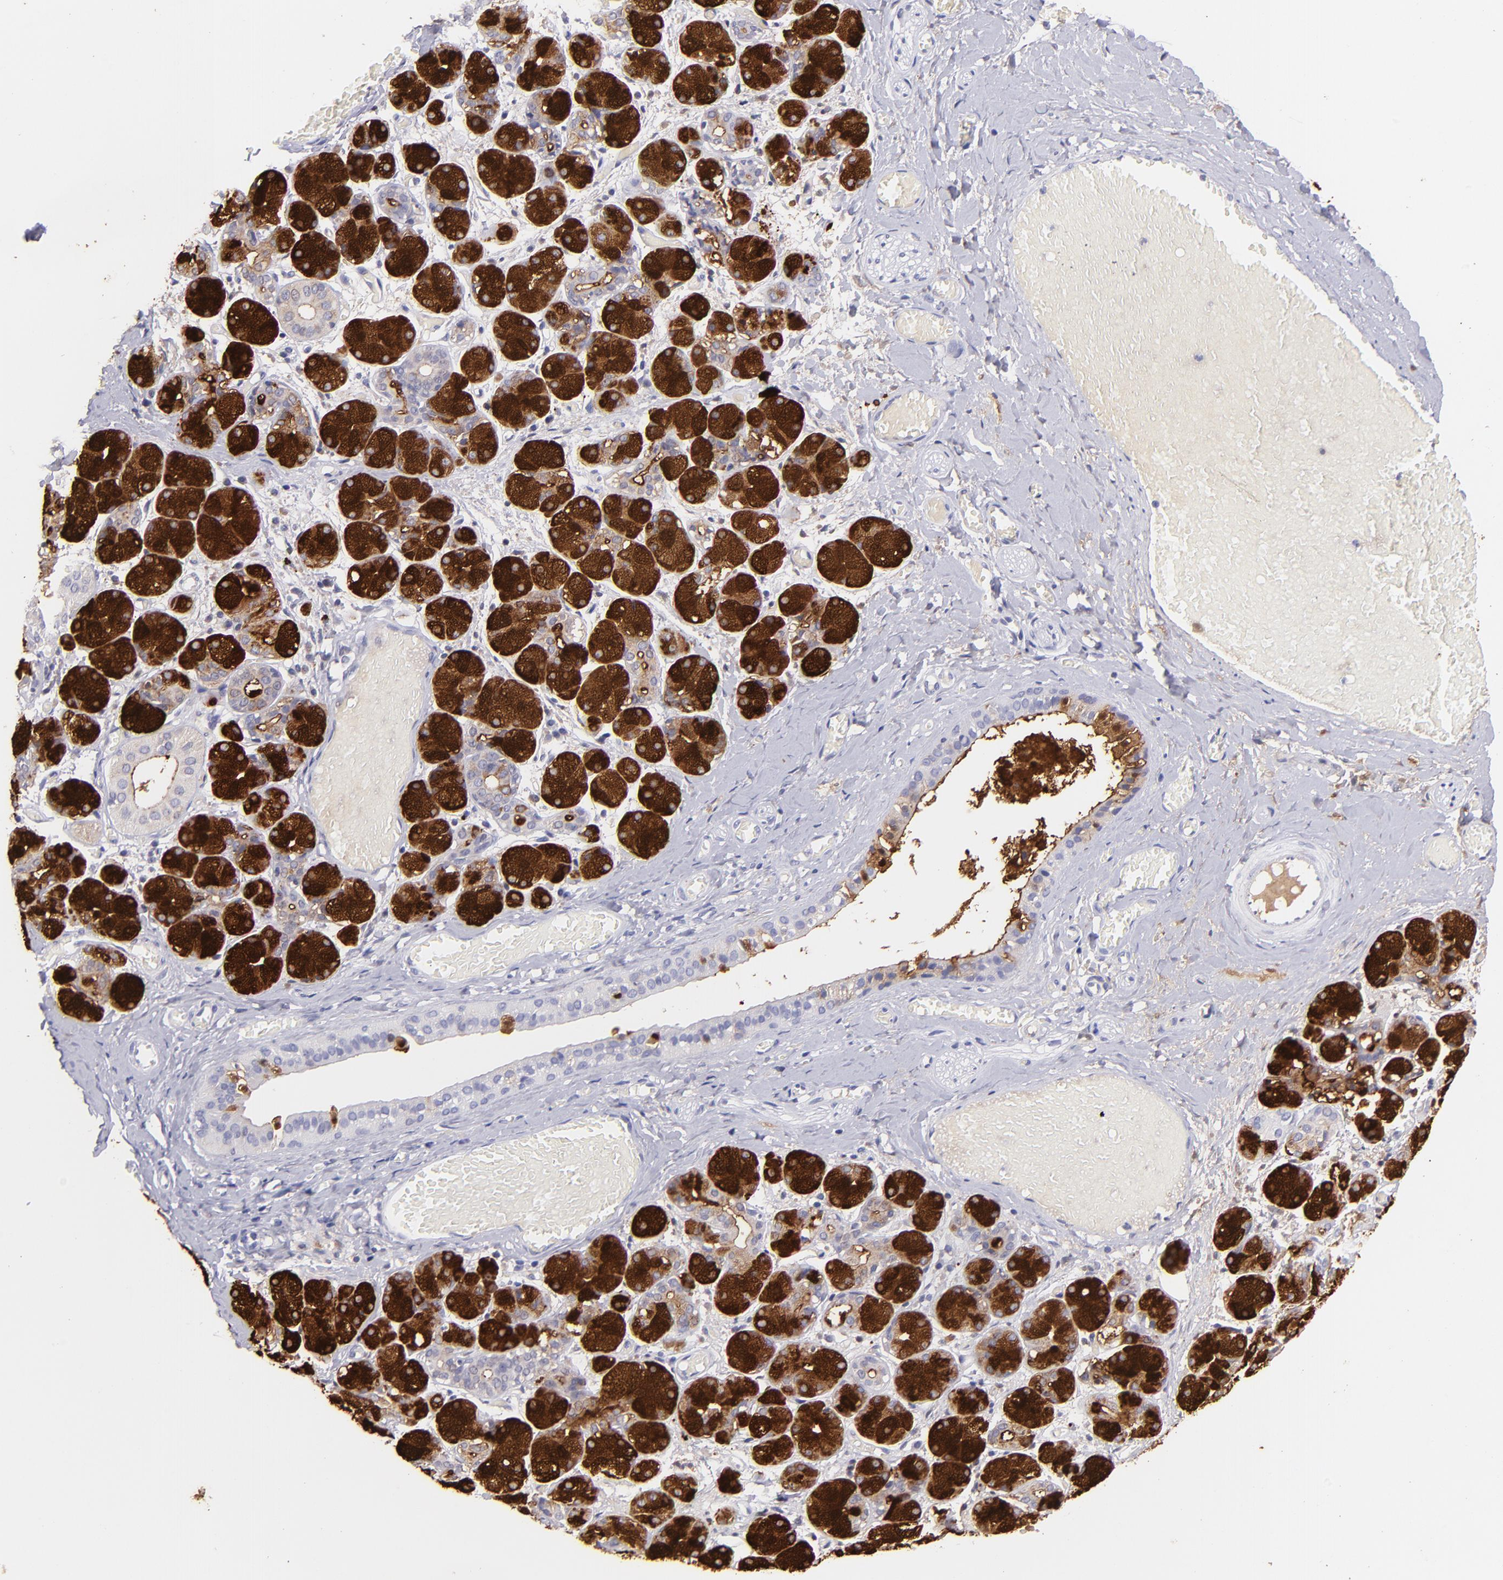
{"staining": {"intensity": "strong", "quantity": ">75%", "location": "cytoplasmic/membranous"}, "tissue": "salivary gland", "cell_type": "Glandular cells", "image_type": "normal", "snomed": [{"axis": "morphology", "description": "Normal tissue, NOS"}, {"axis": "topography", "description": "Salivary gland"}], "caption": "Immunohistochemistry (IHC) photomicrograph of normal salivary gland: salivary gland stained using IHC exhibits high levels of strong protein expression localized specifically in the cytoplasmic/membranous of glandular cells, appearing as a cytoplasmic/membranous brown color.", "gene": "PIP", "patient": {"sex": "female", "age": 24}}